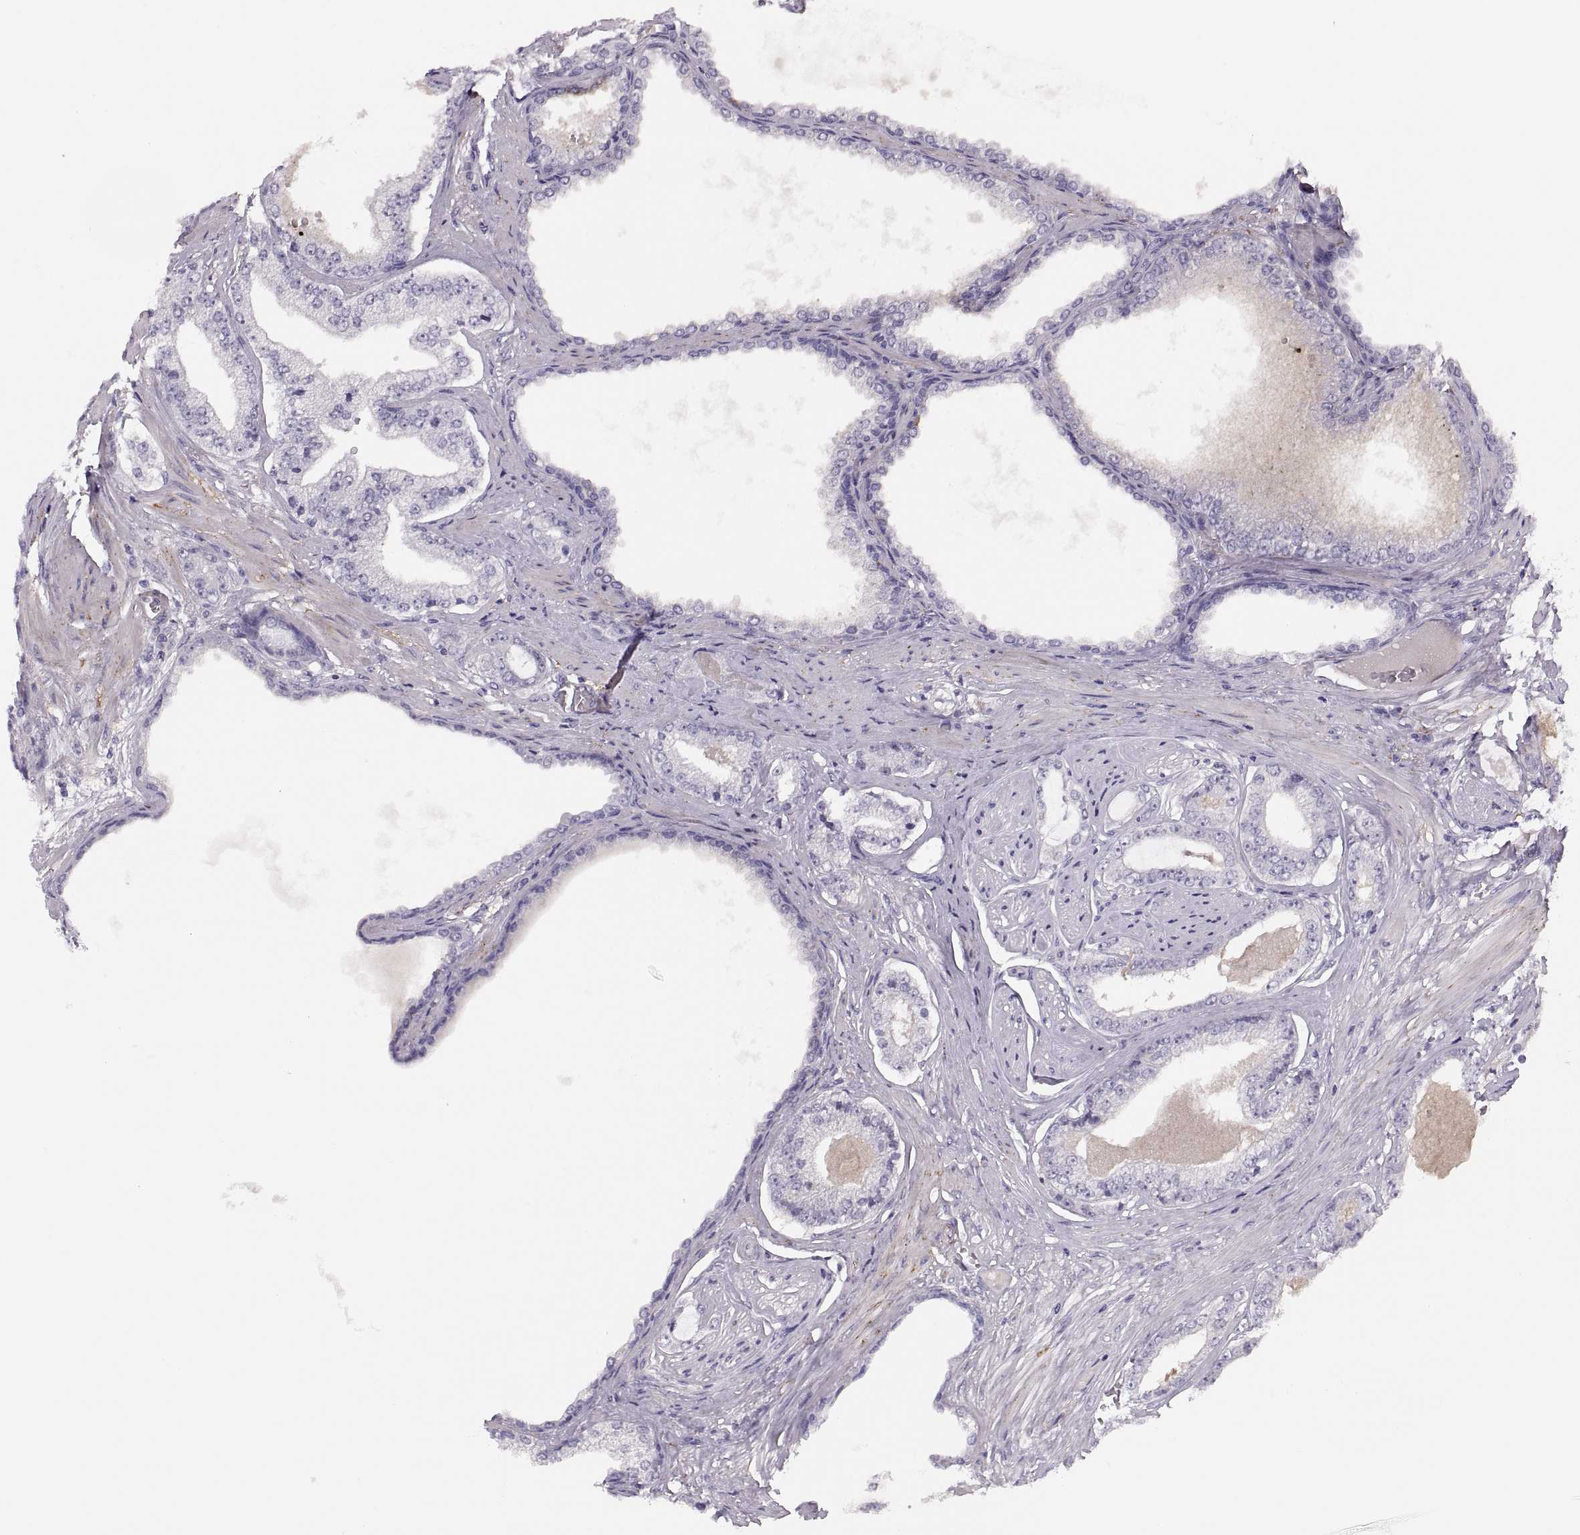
{"staining": {"intensity": "negative", "quantity": "none", "location": "none"}, "tissue": "prostate cancer", "cell_type": "Tumor cells", "image_type": "cancer", "snomed": [{"axis": "morphology", "description": "Adenocarcinoma, NOS"}, {"axis": "topography", "description": "Prostate"}], "caption": "IHC micrograph of human adenocarcinoma (prostate) stained for a protein (brown), which demonstrates no staining in tumor cells.", "gene": "CHCT1", "patient": {"sex": "male", "age": 64}}